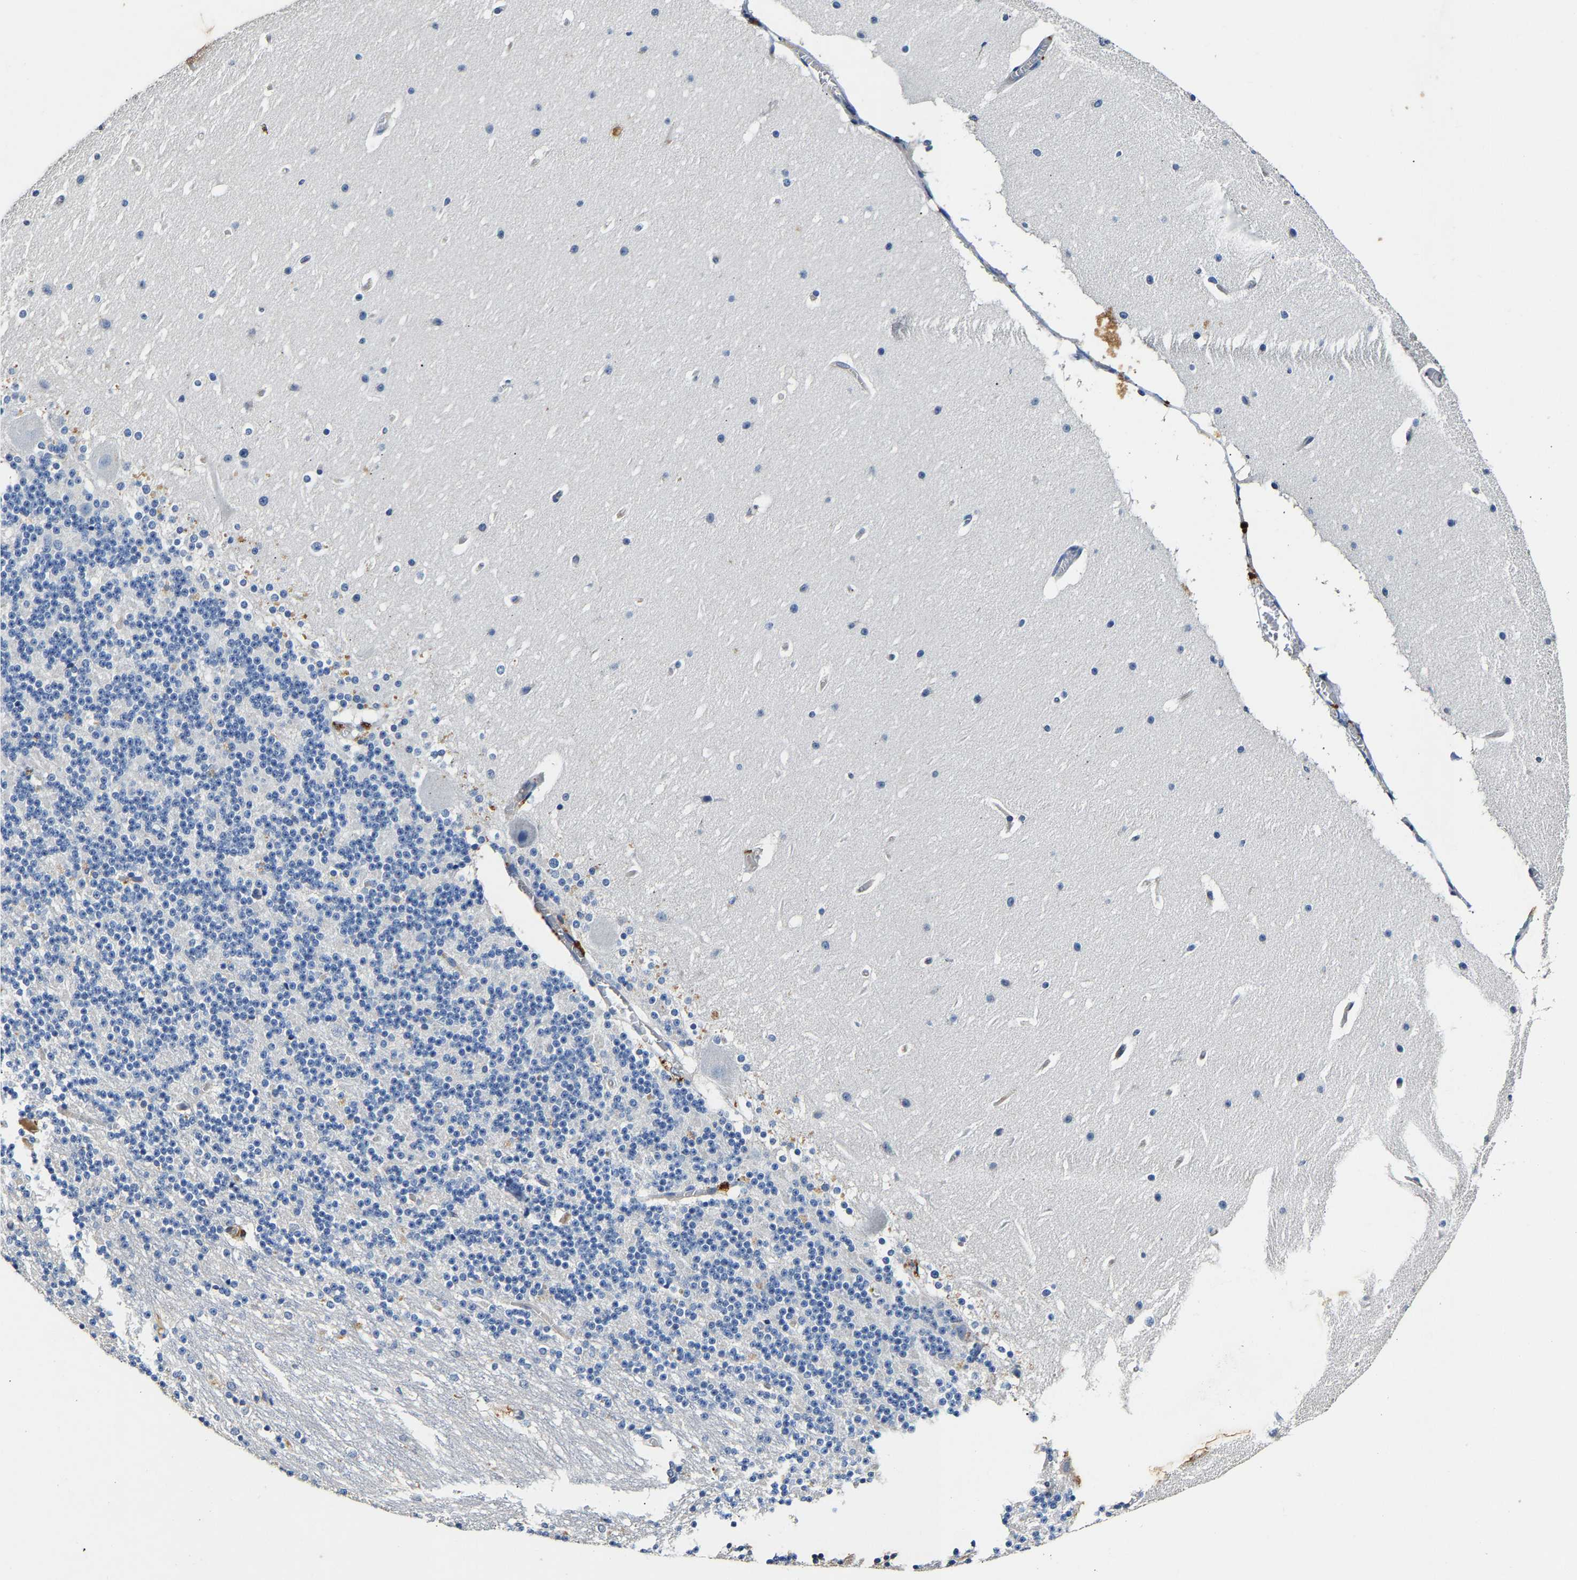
{"staining": {"intensity": "negative", "quantity": "none", "location": "none"}, "tissue": "cerebellum", "cell_type": "Cells in granular layer", "image_type": "normal", "snomed": [{"axis": "morphology", "description": "Normal tissue, NOS"}, {"axis": "topography", "description": "Cerebellum"}], "caption": "Image shows no significant protein staining in cells in granular layer of benign cerebellum.", "gene": "SLCO2B1", "patient": {"sex": "female", "age": 19}}